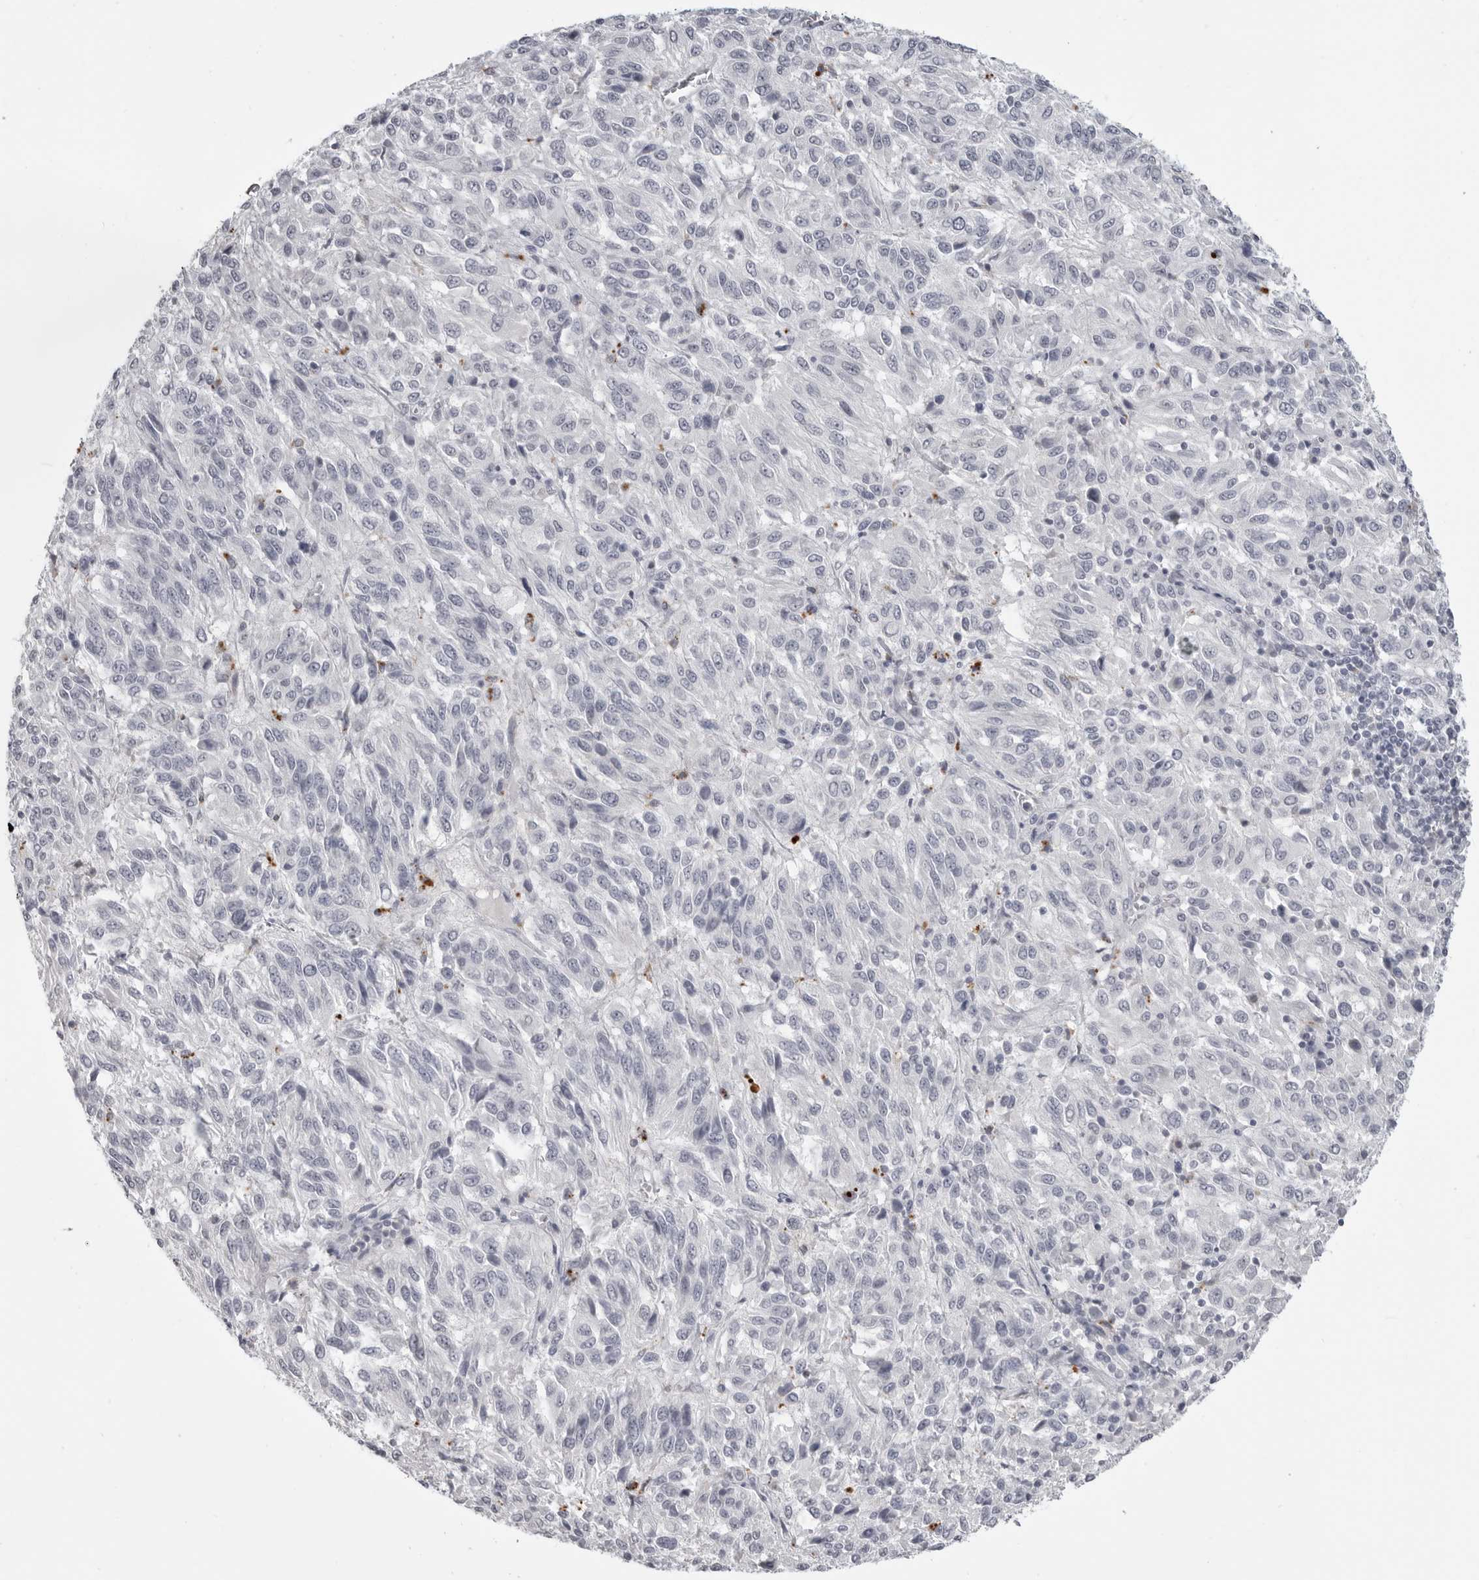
{"staining": {"intensity": "negative", "quantity": "none", "location": "none"}, "tissue": "melanoma", "cell_type": "Tumor cells", "image_type": "cancer", "snomed": [{"axis": "morphology", "description": "Malignant melanoma, Metastatic site"}, {"axis": "topography", "description": "Lung"}], "caption": "Immunohistochemistry (IHC) histopathology image of neoplastic tissue: melanoma stained with DAB displays no significant protein staining in tumor cells. (Brightfield microscopy of DAB immunohistochemistry at high magnification).", "gene": "PRSS1", "patient": {"sex": "male", "age": 64}}